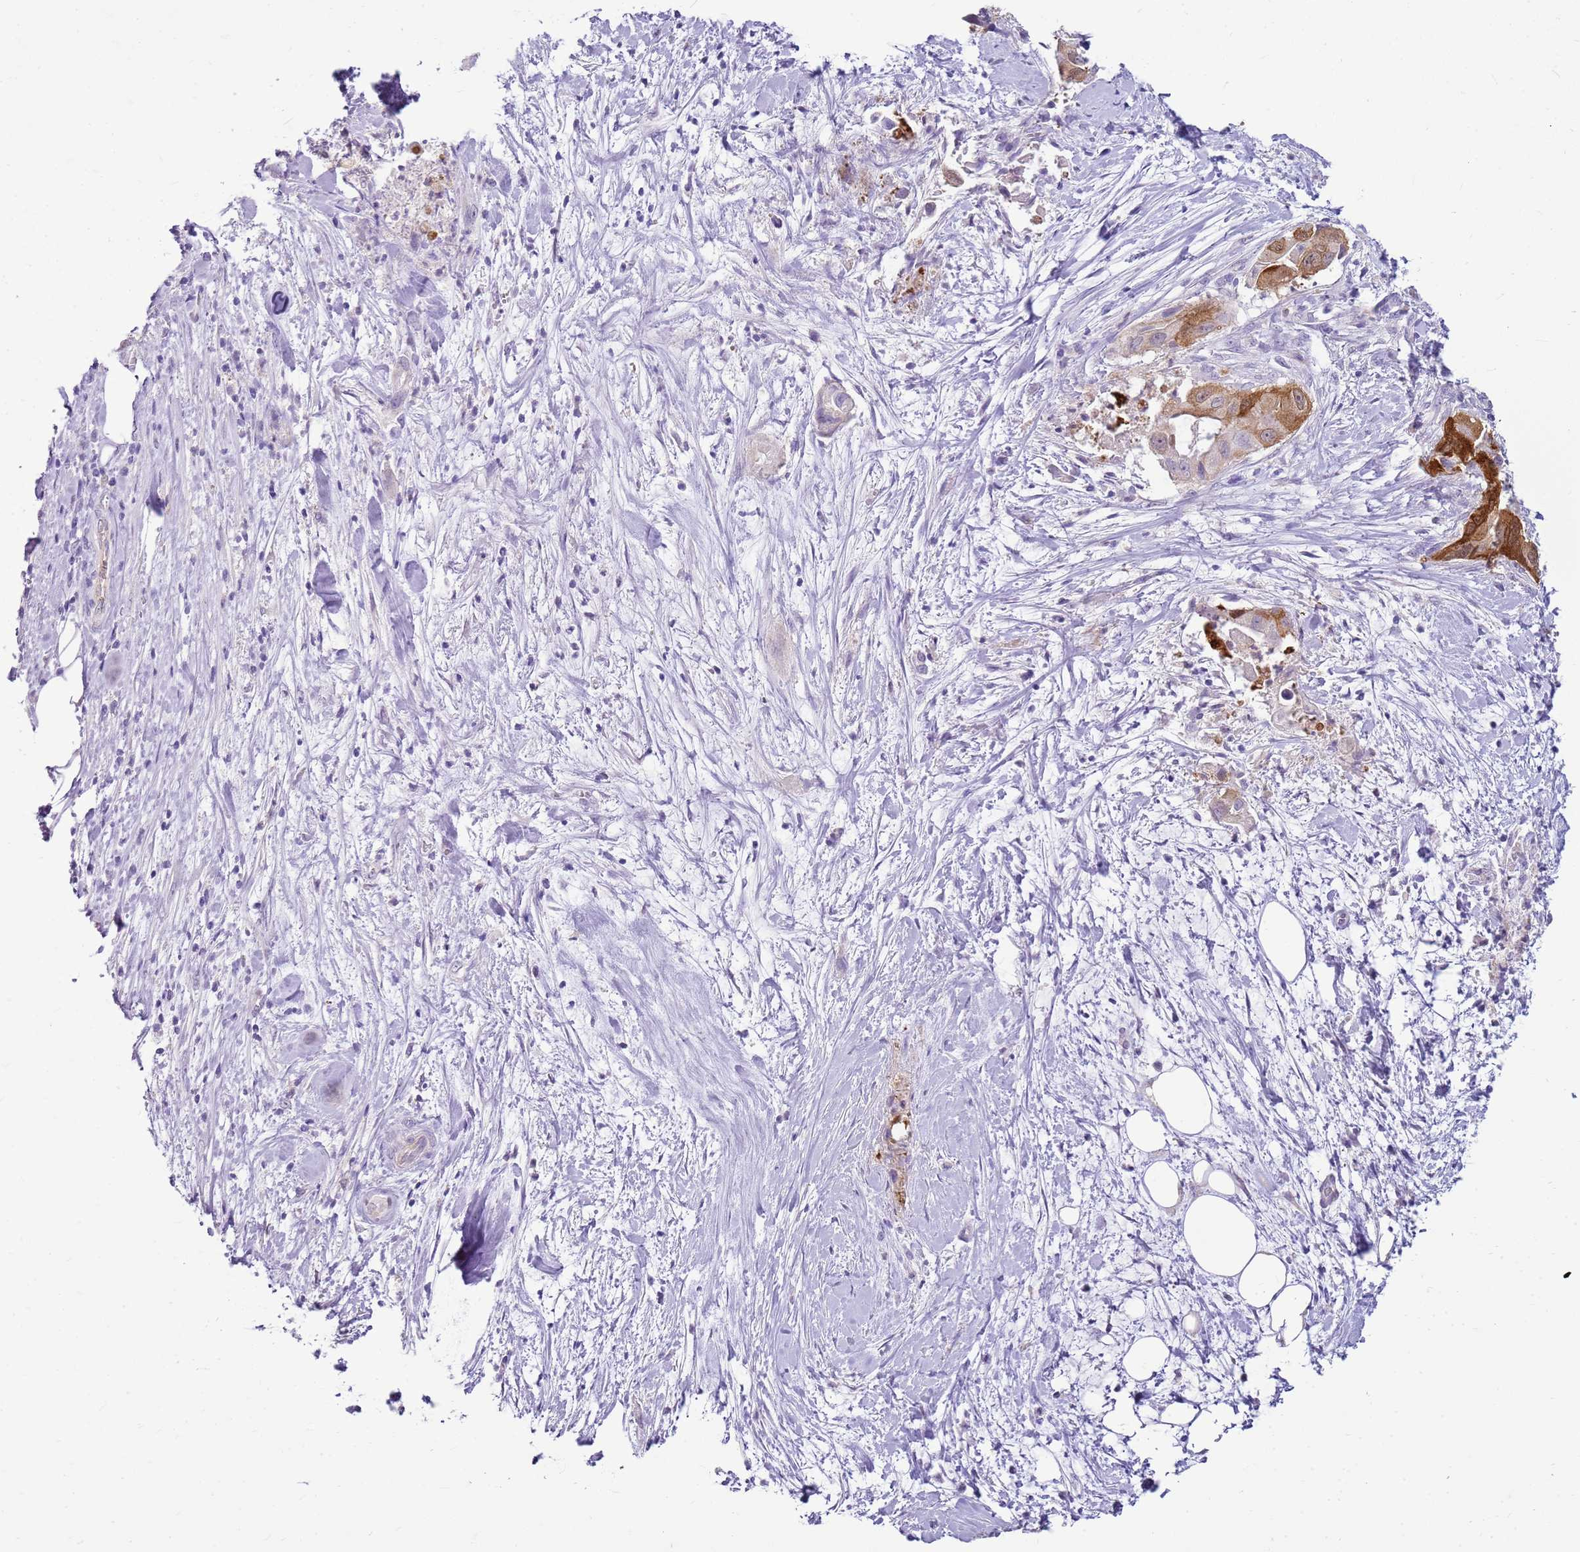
{"staining": {"intensity": "moderate", "quantity": ">75%", "location": "cytoplasmic/membranous"}, "tissue": "pancreatic cancer", "cell_type": "Tumor cells", "image_type": "cancer", "snomed": [{"axis": "morphology", "description": "Adenocarcinoma, NOS"}, {"axis": "topography", "description": "Pancreas"}], "caption": "Pancreatic cancer (adenocarcinoma) stained with immunohistochemistry (IHC) displays moderate cytoplasmic/membranous positivity in about >75% of tumor cells. The staining is performed using DAB (3,3'-diaminobenzidine) brown chromogen to label protein expression. The nuclei are counter-stained blue using hematoxylin.", "gene": "SULT1E1", "patient": {"sex": "female", "age": 78}}